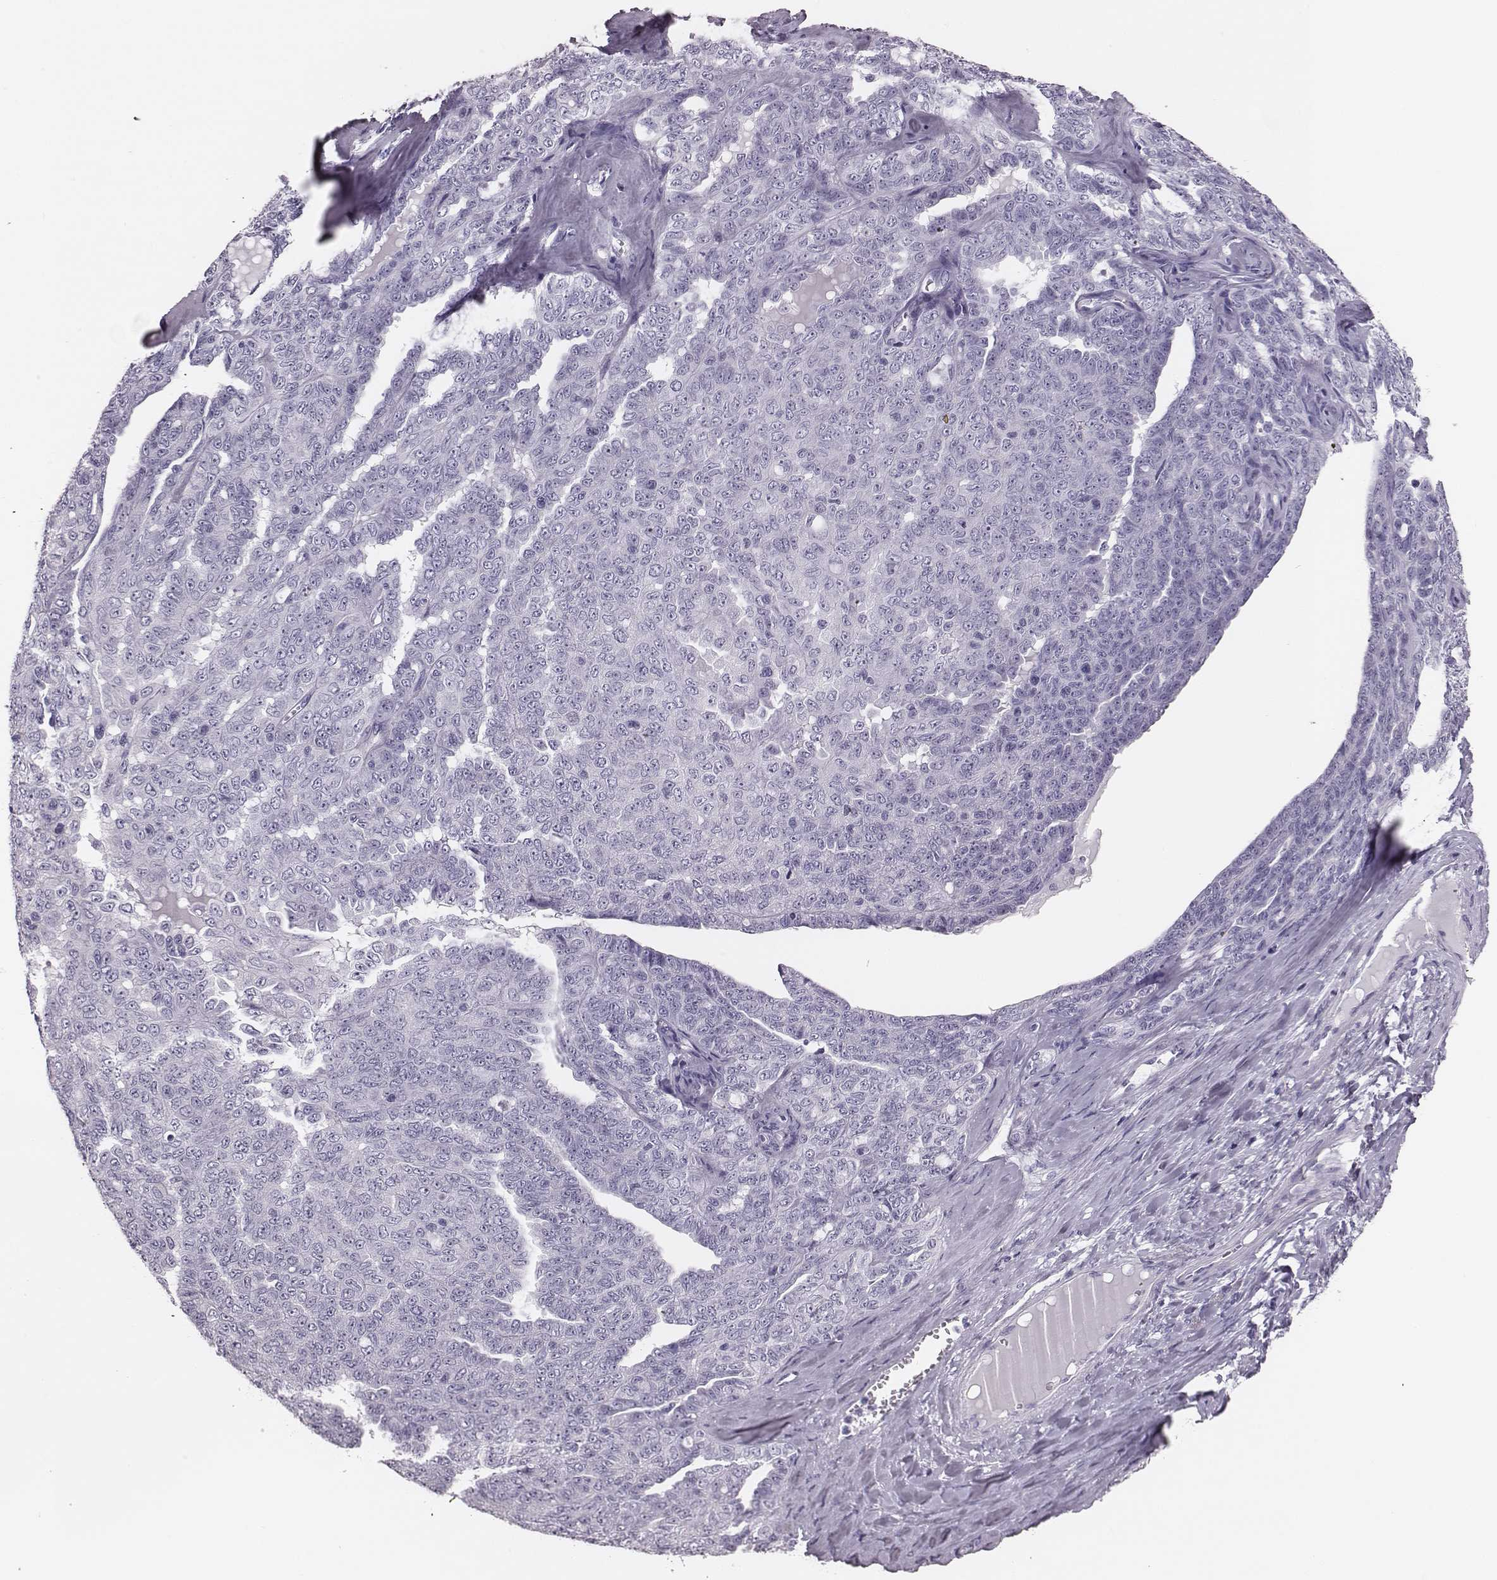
{"staining": {"intensity": "negative", "quantity": "none", "location": "none"}, "tissue": "ovarian cancer", "cell_type": "Tumor cells", "image_type": "cancer", "snomed": [{"axis": "morphology", "description": "Cystadenocarcinoma, serous, NOS"}, {"axis": "topography", "description": "Ovary"}], "caption": "An immunohistochemistry histopathology image of ovarian serous cystadenocarcinoma is shown. There is no staining in tumor cells of ovarian serous cystadenocarcinoma.", "gene": "H1-6", "patient": {"sex": "female", "age": 71}}